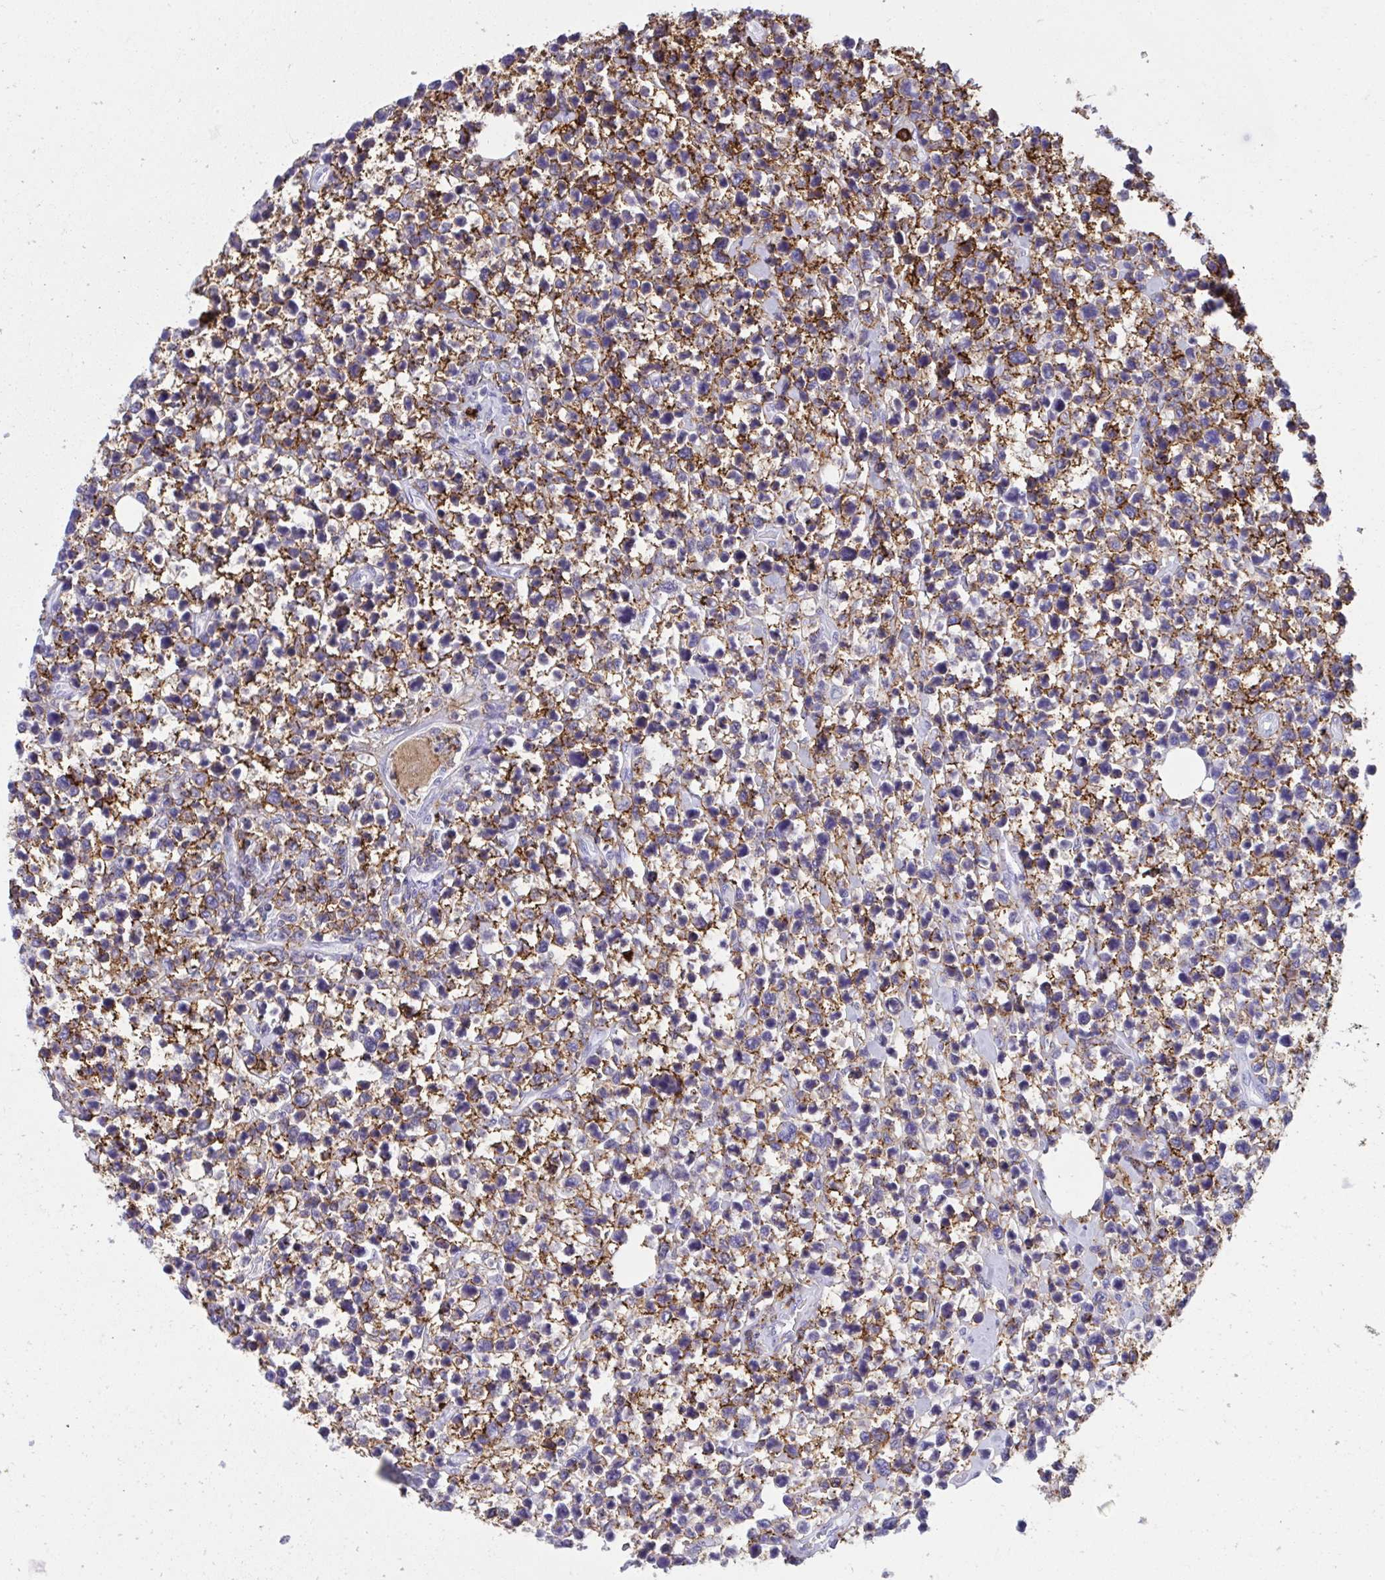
{"staining": {"intensity": "moderate", "quantity": "25%-75%", "location": "cytoplasmic/membranous"}, "tissue": "lymphoma", "cell_type": "Tumor cells", "image_type": "cancer", "snomed": [{"axis": "morphology", "description": "Malignant lymphoma, non-Hodgkin's type, High grade"}, {"axis": "topography", "description": "Soft tissue"}], "caption": "Protein expression analysis of human lymphoma reveals moderate cytoplasmic/membranous staining in approximately 25%-75% of tumor cells.", "gene": "SPN", "patient": {"sex": "female", "age": 56}}